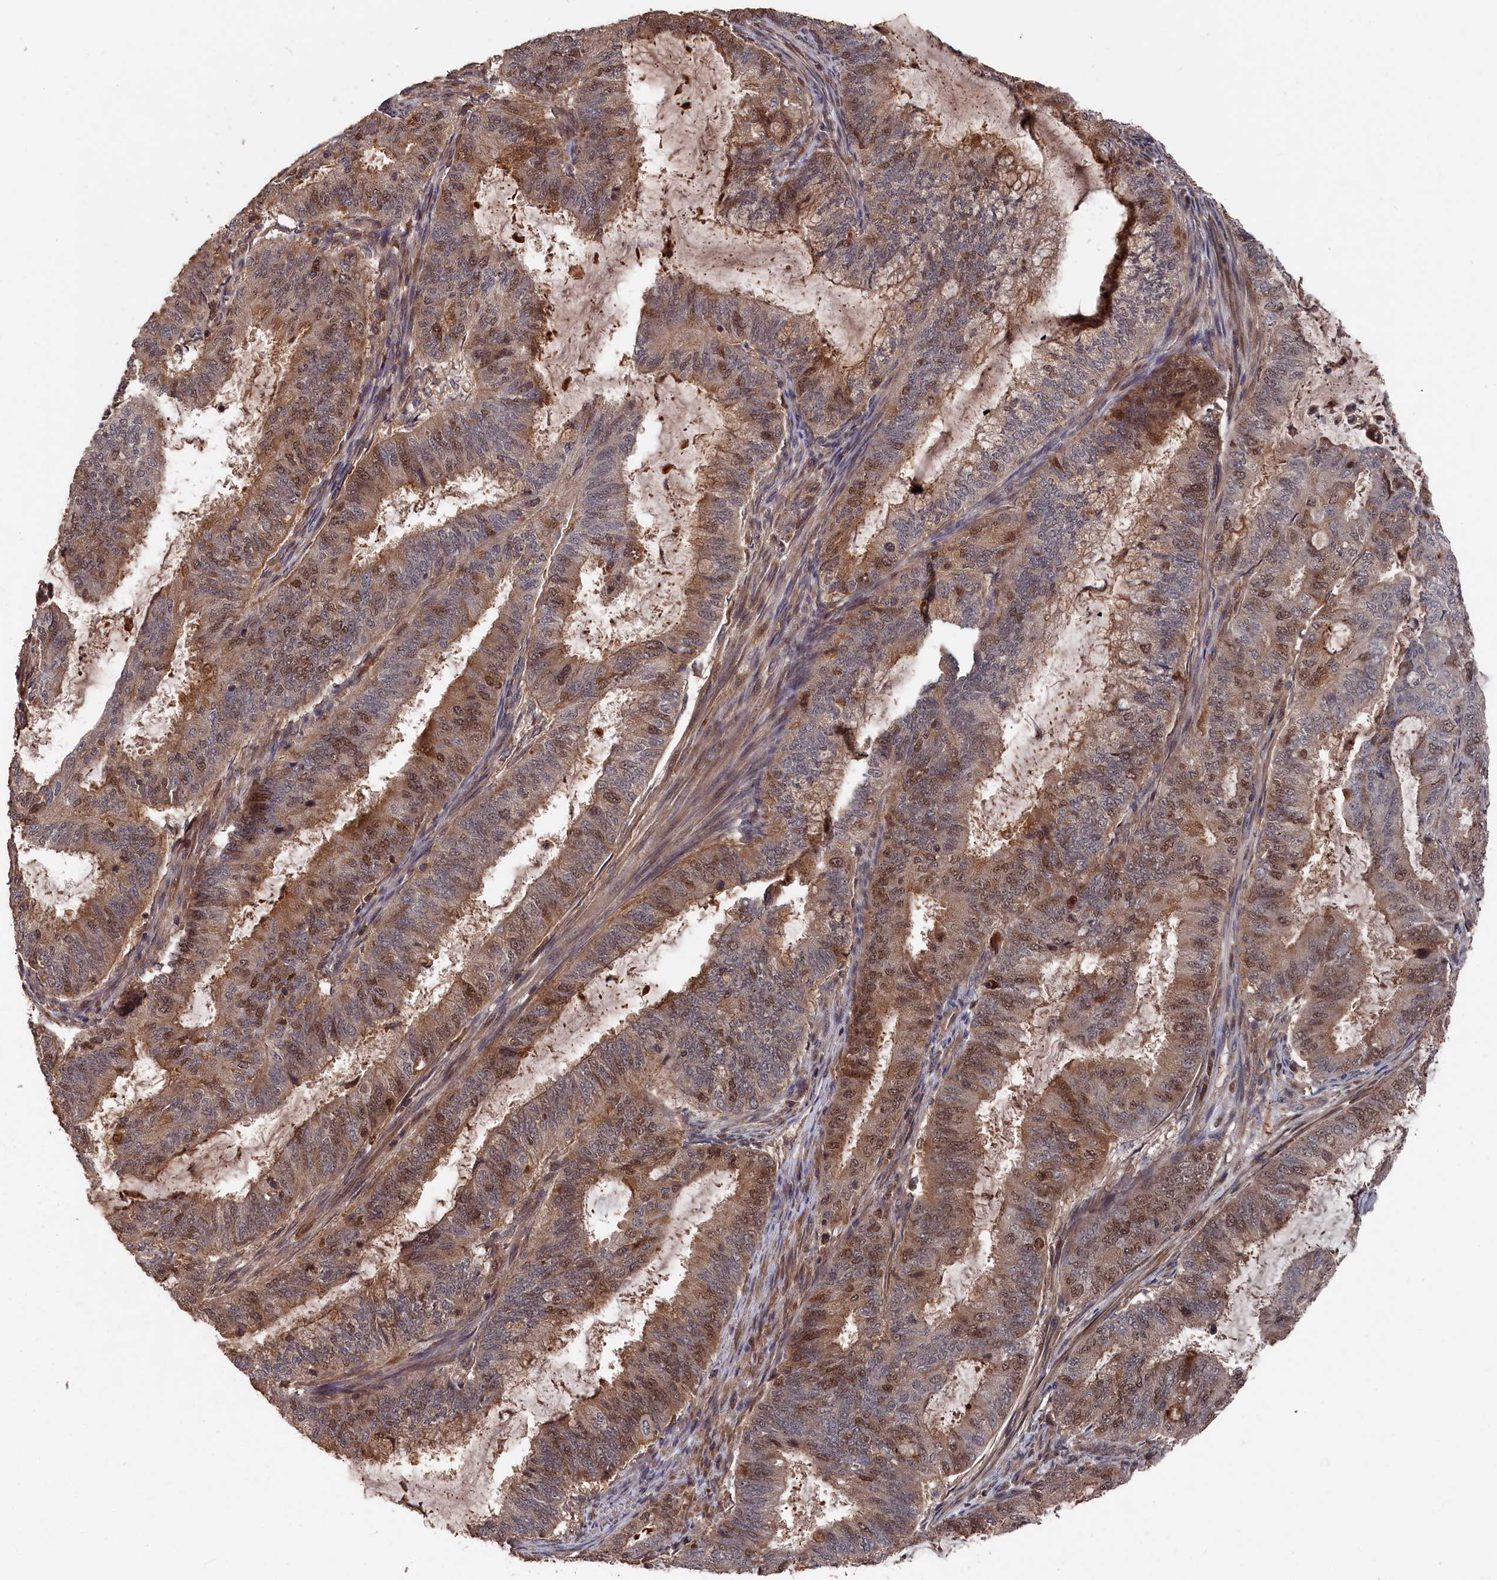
{"staining": {"intensity": "moderate", "quantity": ">75%", "location": "cytoplasmic/membranous,nuclear"}, "tissue": "endometrial cancer", "cell_type": "Tumor cells", "image_type": "cancer", "snomed": [{"axis": "morphology", "description": "Adenocarcinoma, NOS"}, {"axis": "topography", "description": "Endometrium"}], "caption": "A high-resolution histopathology image shows immunohistochemistry staining of endometrial adenocarcinoma, which demonstrates moderate cytoplasmic/membranous and nuclear expression in approximately >75% of tumor cells.", "gene": "RMI2", "patient": {"sex": "female", "age": 51}}